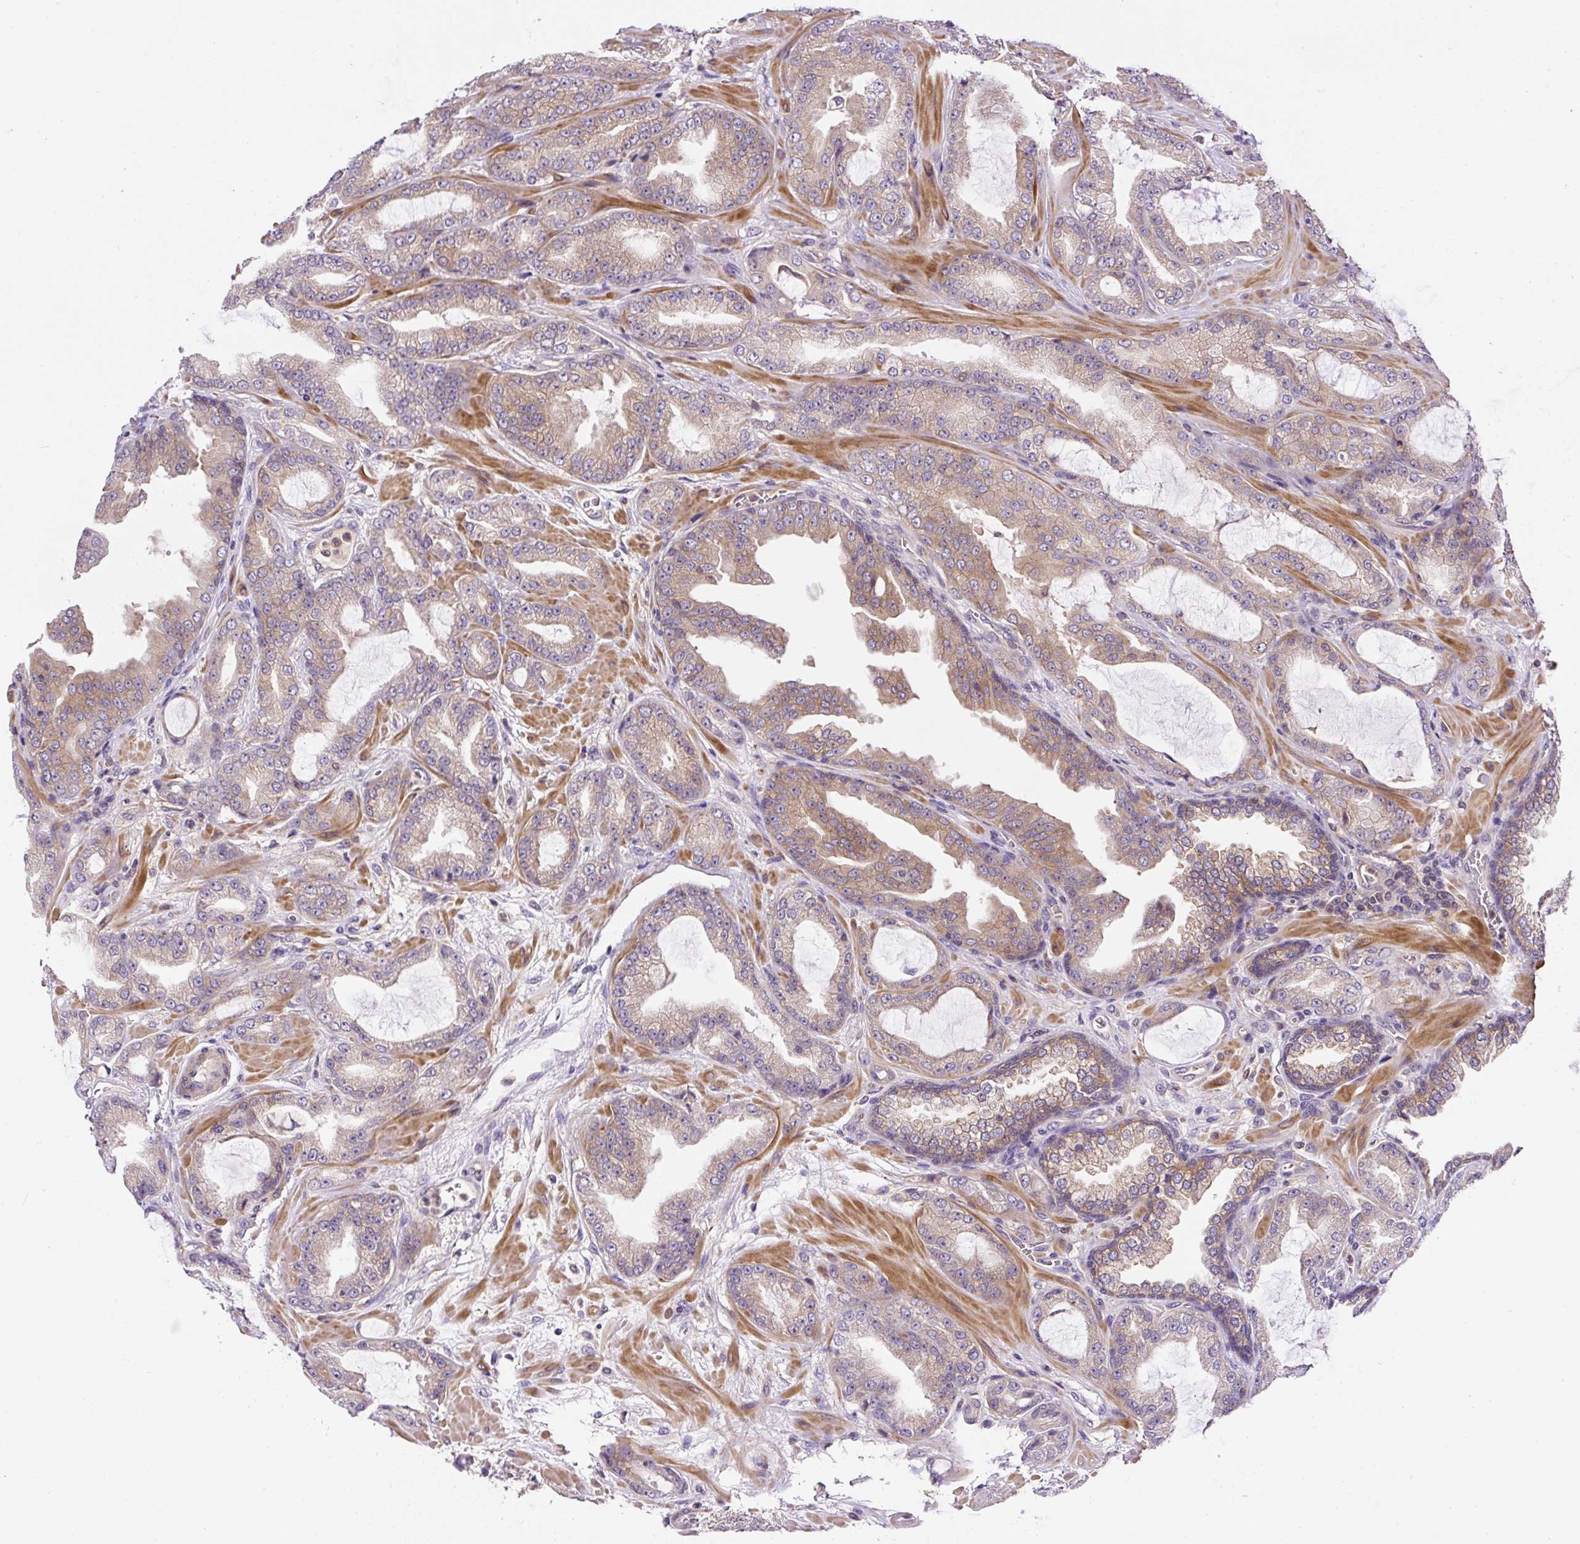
{"staining": {"intensity": "weak", "quantity": ">75%", "location": "cytoplasmic/membranous"}, "tissue": "prostate cancer", "cell_type": "Tumor cells", "image_type": "cancer", "snomed": [{"axis": "morphology", "description": "Adenocarcinoma, High grade"}, {"axis": "topography", "description": "Prostate"}], "caption": "Immunohistochemistry photomicrograph of neoplastic tissue: prostate cancer (adenocarcinoma (high-grade)) stained using IHC exhibits low levels of weak protein expression localized specifically in the cytoplasmic/membranous of tumor cells, appearing as a cytoplasmic/membranous brown color.", "gene": "CCDC28A", "patient": {"sex": "male", "age": 68}}